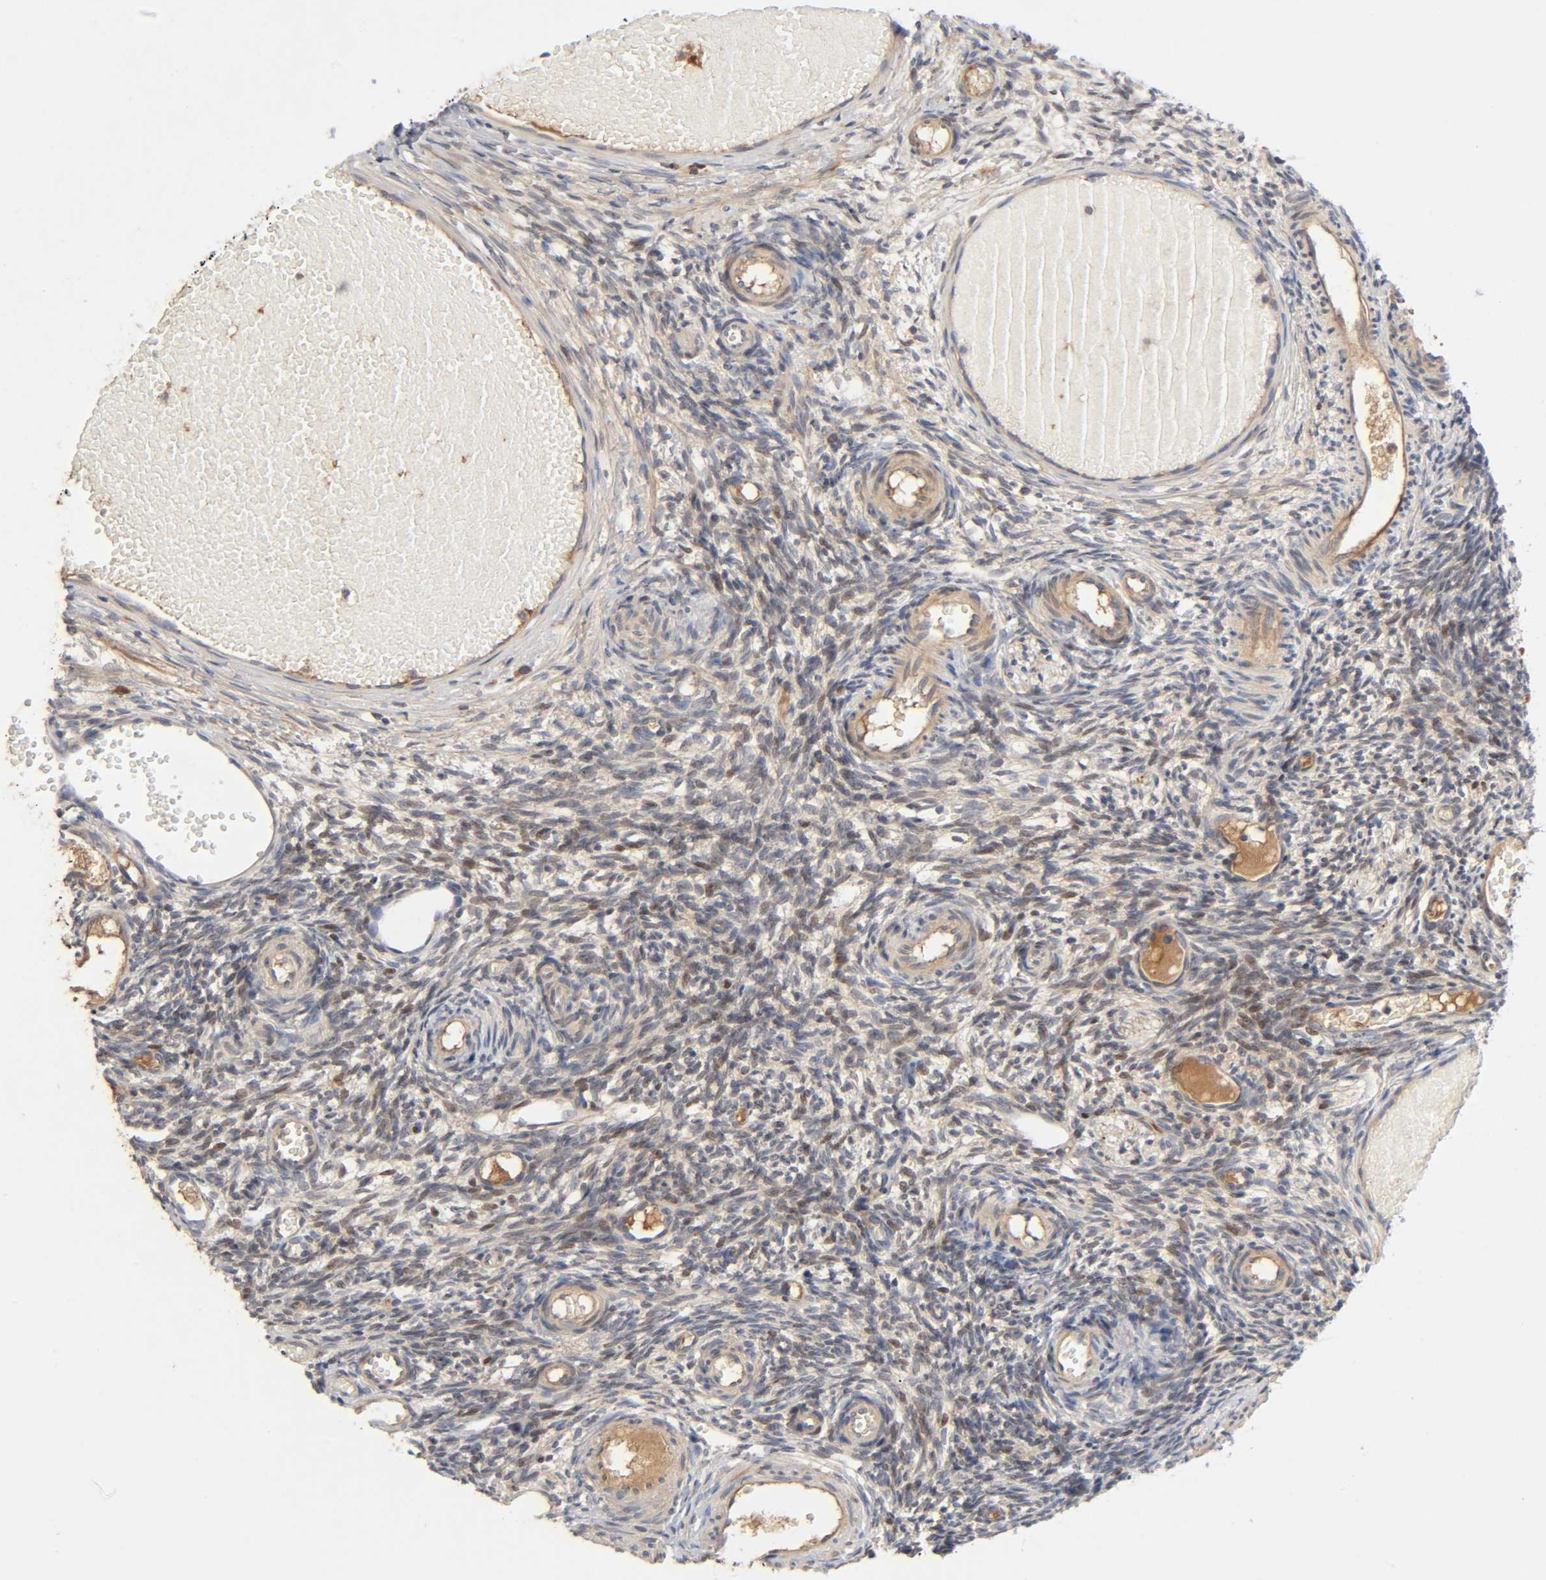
{"staining": {"intensity": "weak", "quantity": "25%-75%", "location": "cytoplasmic/membranous,nuclear"}, "tissue": "ovary", "cell_type": "Ovarian stroma cells", "image_type": "normal", "snomed": [{"axis": "morphology", "description": "Normal tissue, NOS"}, {"axis": "topography", "description": "Ovary"}], "caption": "A brown stain shows weak cytoplasmic/membranous,nuclear staining of a protein in ovarian stroma cells of benign human ovary.", "gene": "CPB2", "patient": {"sex": "female", "age": 35}}